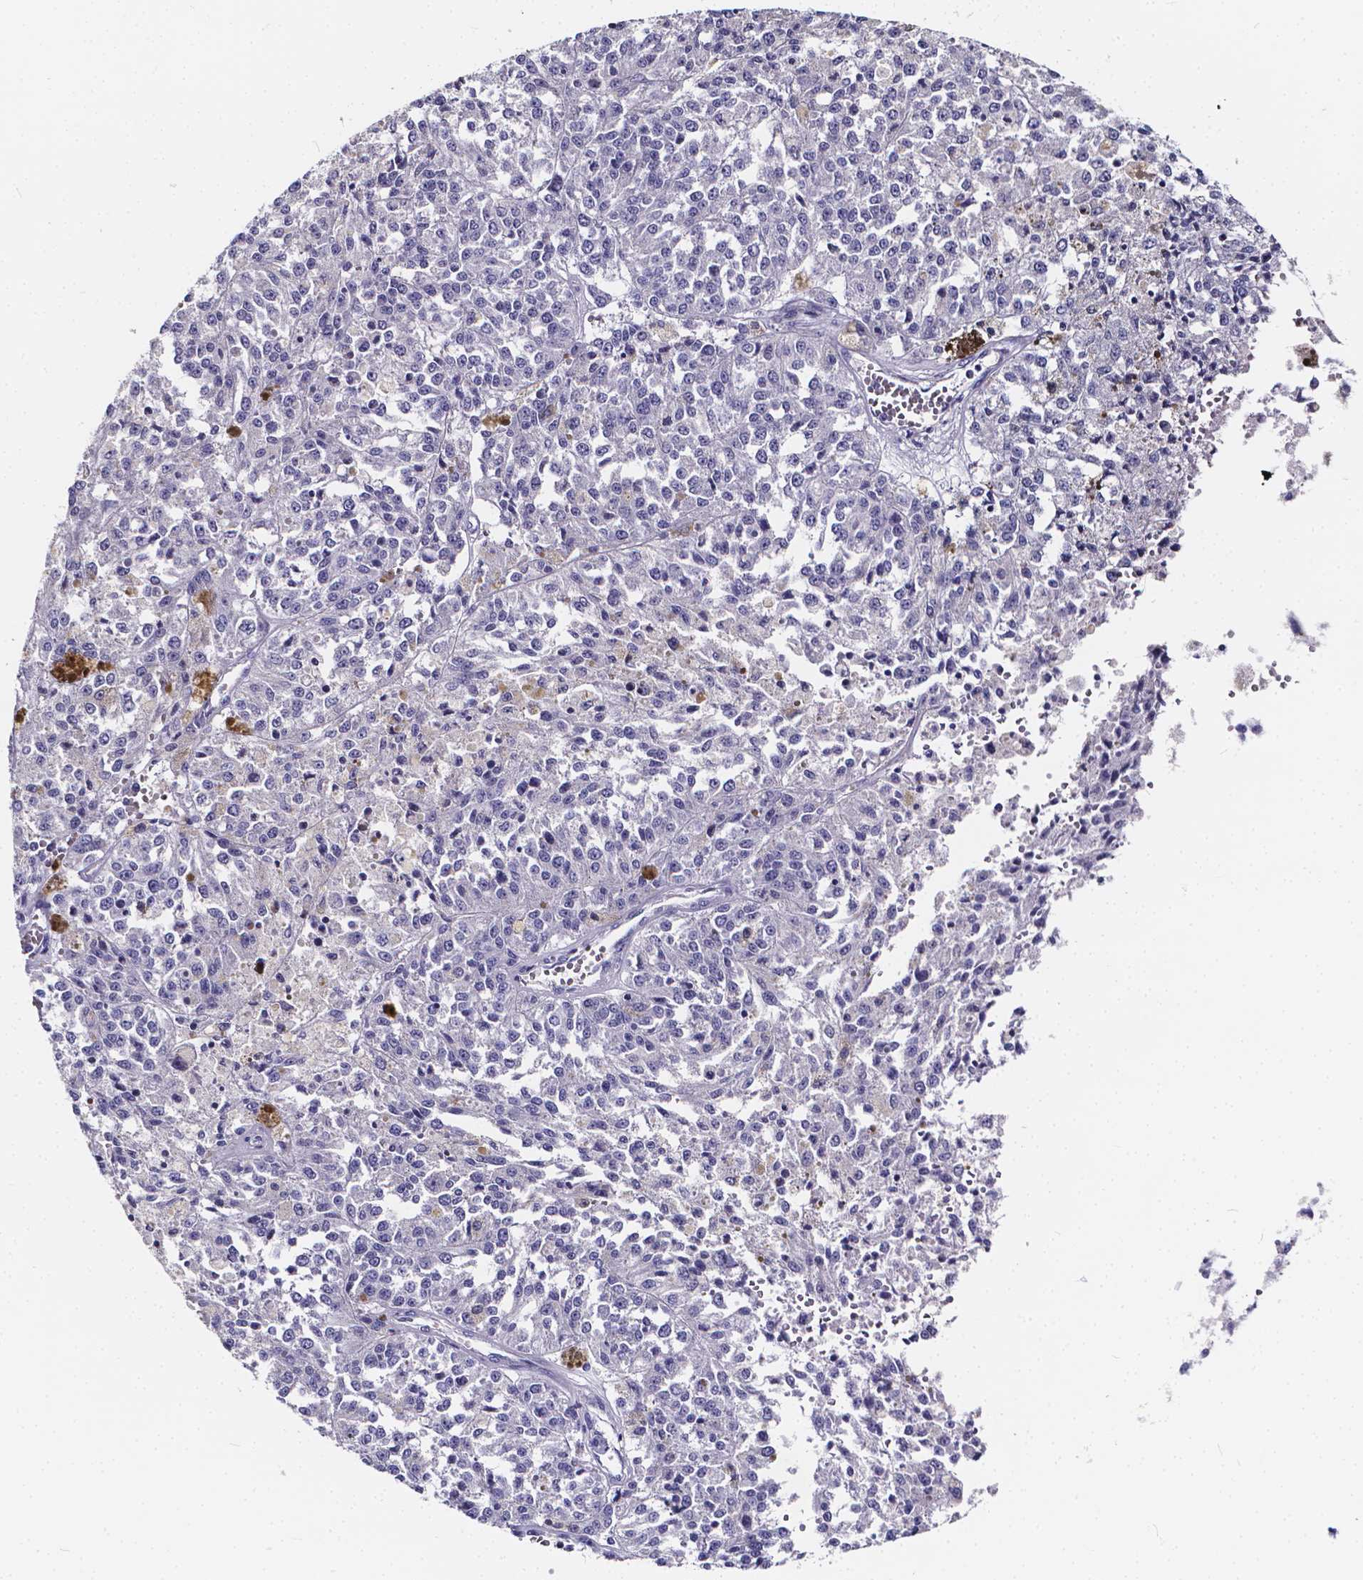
{"staining": {"intensity": "negative", "quantity": "none", "location": "none"}, "tissue": "melanoma", "cell_type": "Tumor cells", "image_type": "cancer", "snomed": [{"axis": "morphology", "description": "Malignant melanoma, Metastatic site"}, {"axis": "topography", "description": "Lymph node"}], "caption": "Immunohistochemistry photomicrograph of neoplastic tissue: malignant melanoma (metastatic site) stained with DAB (3,3'-diaminobenzidine) displays no significant protein expression in tumor cells. Nuclei are stained in blue.", "gene": "SPEF2", "patient": {"sex": "female", "age": 64}}